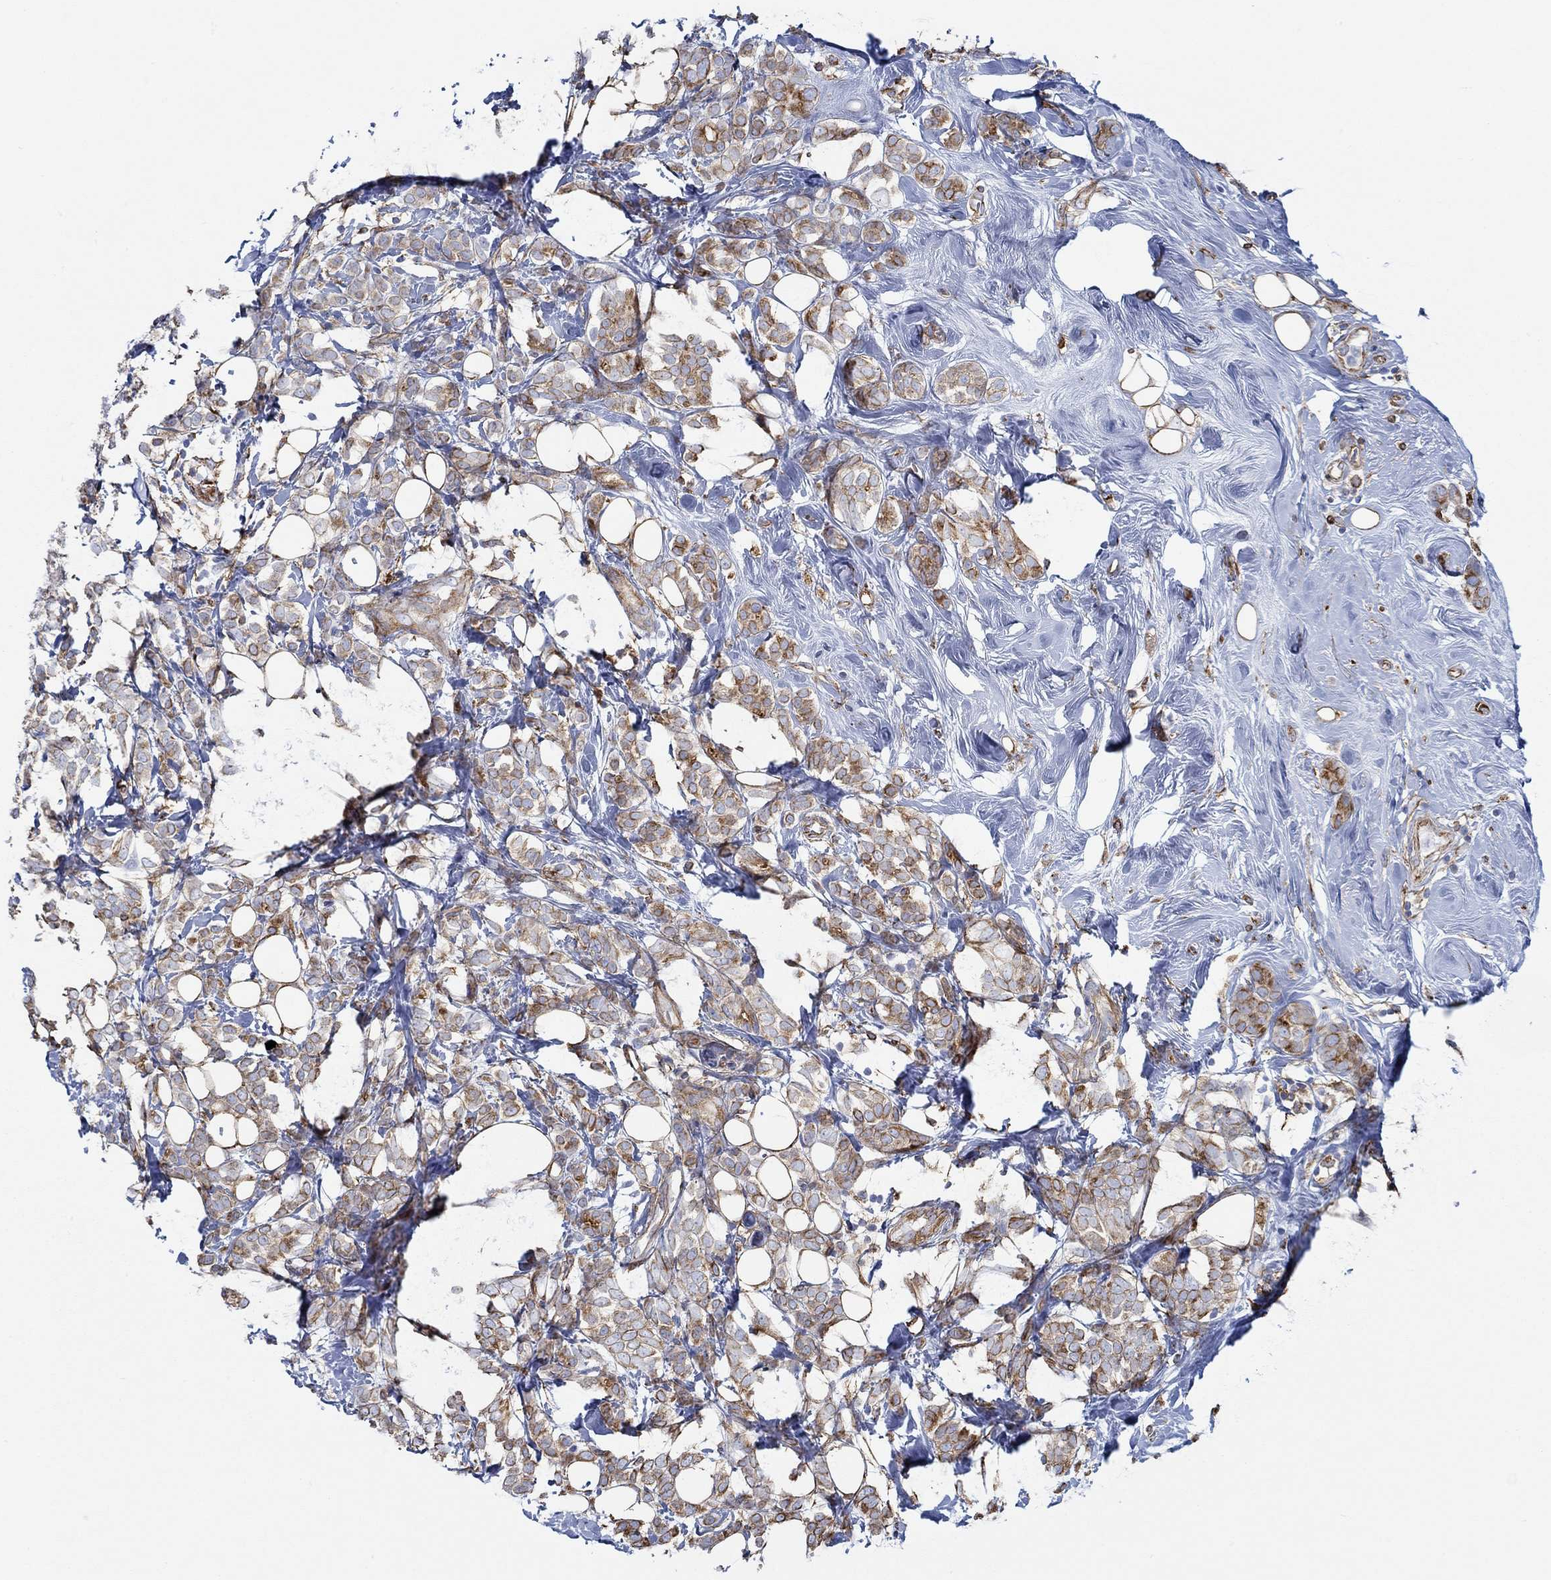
{"staining": {"intensity": "strong", "quantity": "<25%", "location": "cytoplasmic/membranous"}, "tissue": "breast cancer", "cell_type": "Tumor cells", "image_type": "cancer", "snomed": [{"axis": "morphology", "description": "Lobular carcinoma"}, {"axis": "topography", "description": "Breast"}], "caption": "Immunohistochemistry photomicrograph of neoplastic tissue: breast cancer (lobular carcinoma) stained using immunohistochemistry reveals medium levels of strong protein expression localized specifically in the cytoplasmic/membranous of tumor cells, appearing as a cytoplasmic/membranous brown color.", "gene": "STC2", "patient": {"sex": "female", "age": 49}}